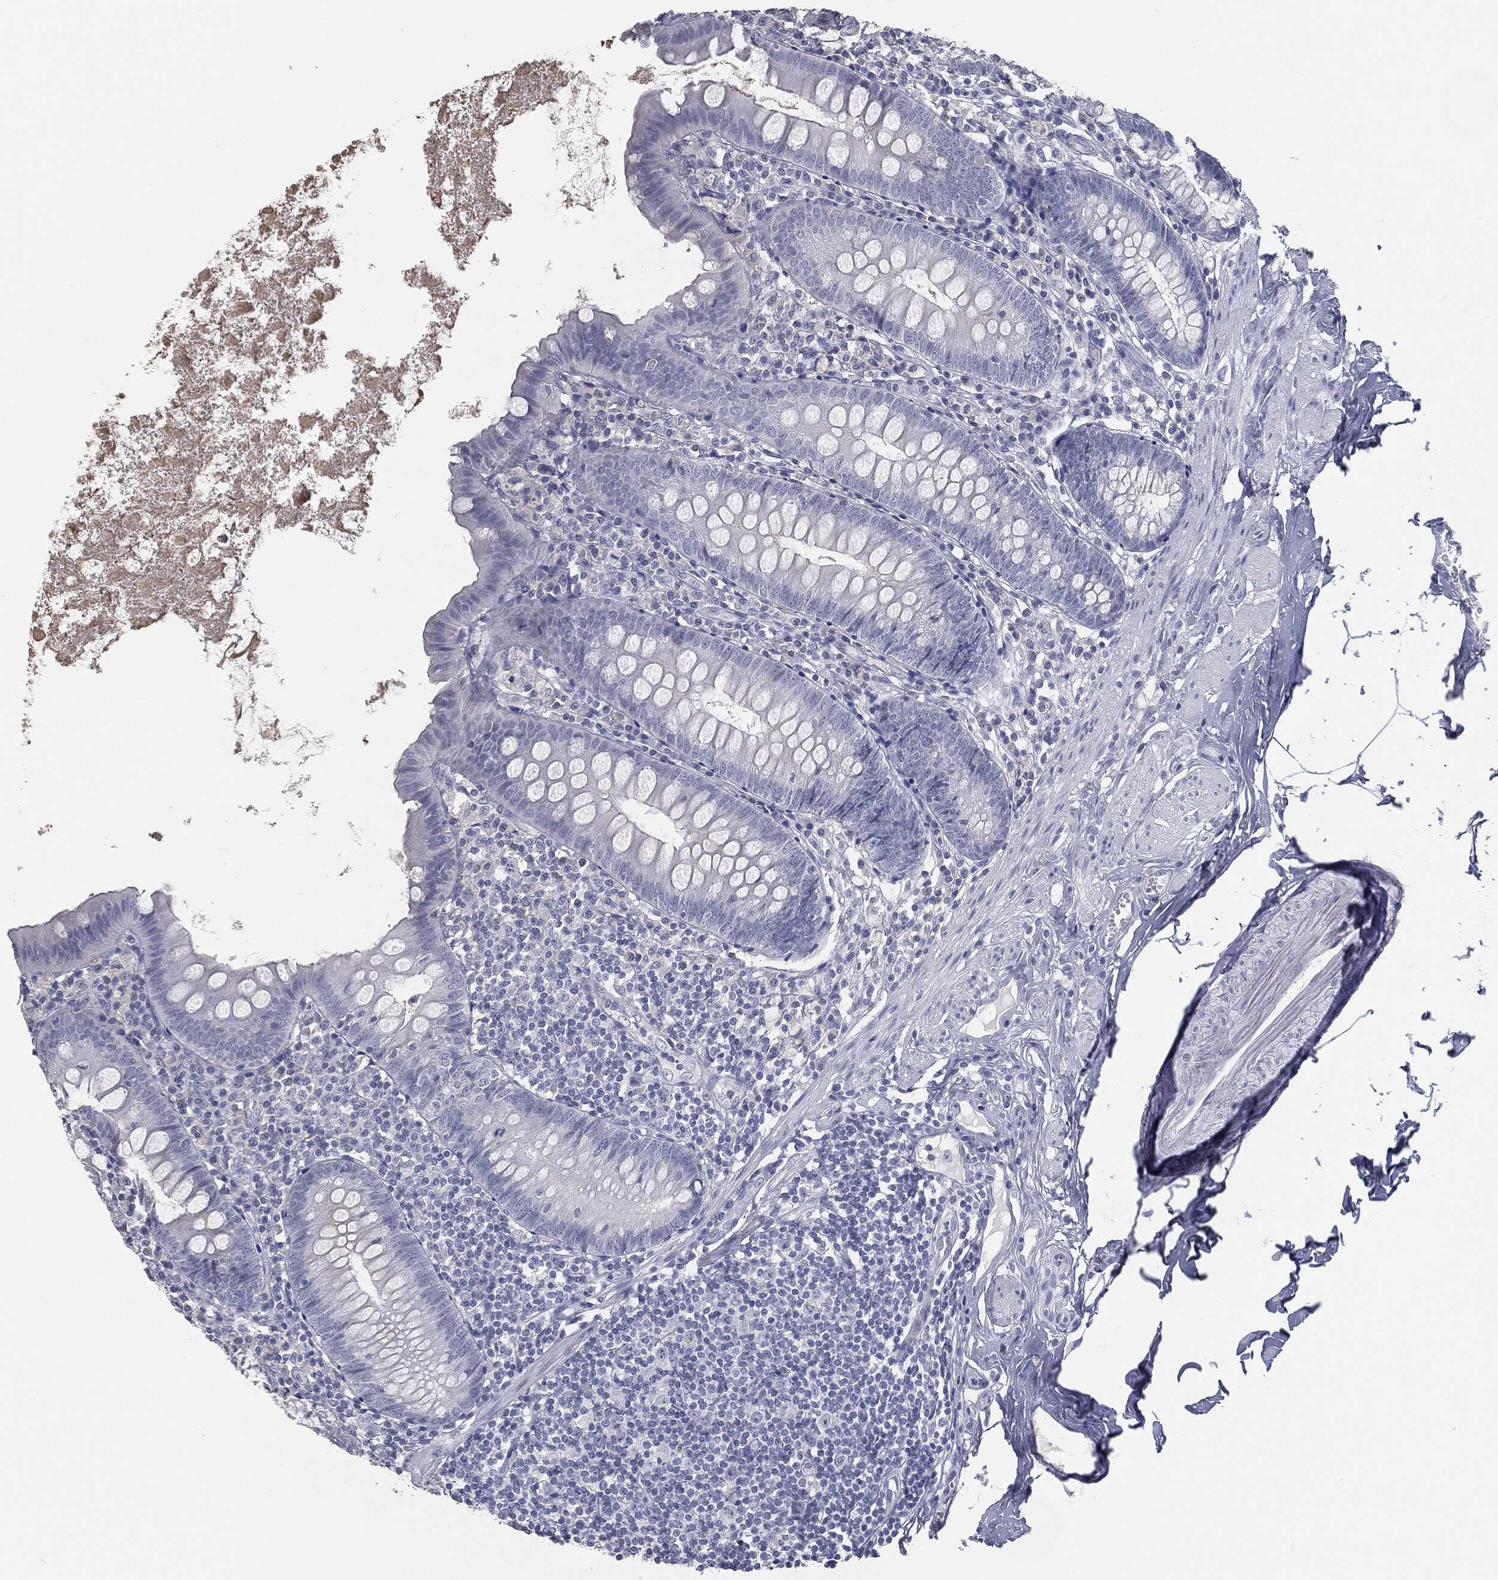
{"staining": {"intensity": "negative", "quantity": "none", "location": "none"}, "tissue": "appendix", "cell_type": "Glandular cells", "image_type": "normal", "snomed": [{"axis": "morphology", "description": "Normal tissue, NOS"}, {"axis": "topography", "description": "Appendix"}], "caption": "IHC image of normal human appendix stained for a protein (brown), which reveals no expression in glandular cells. (DAB immunohistochemistry (IHC), high magnification).", "gene": "PRAME", "patient": {"sex": "female", "age": 82}}